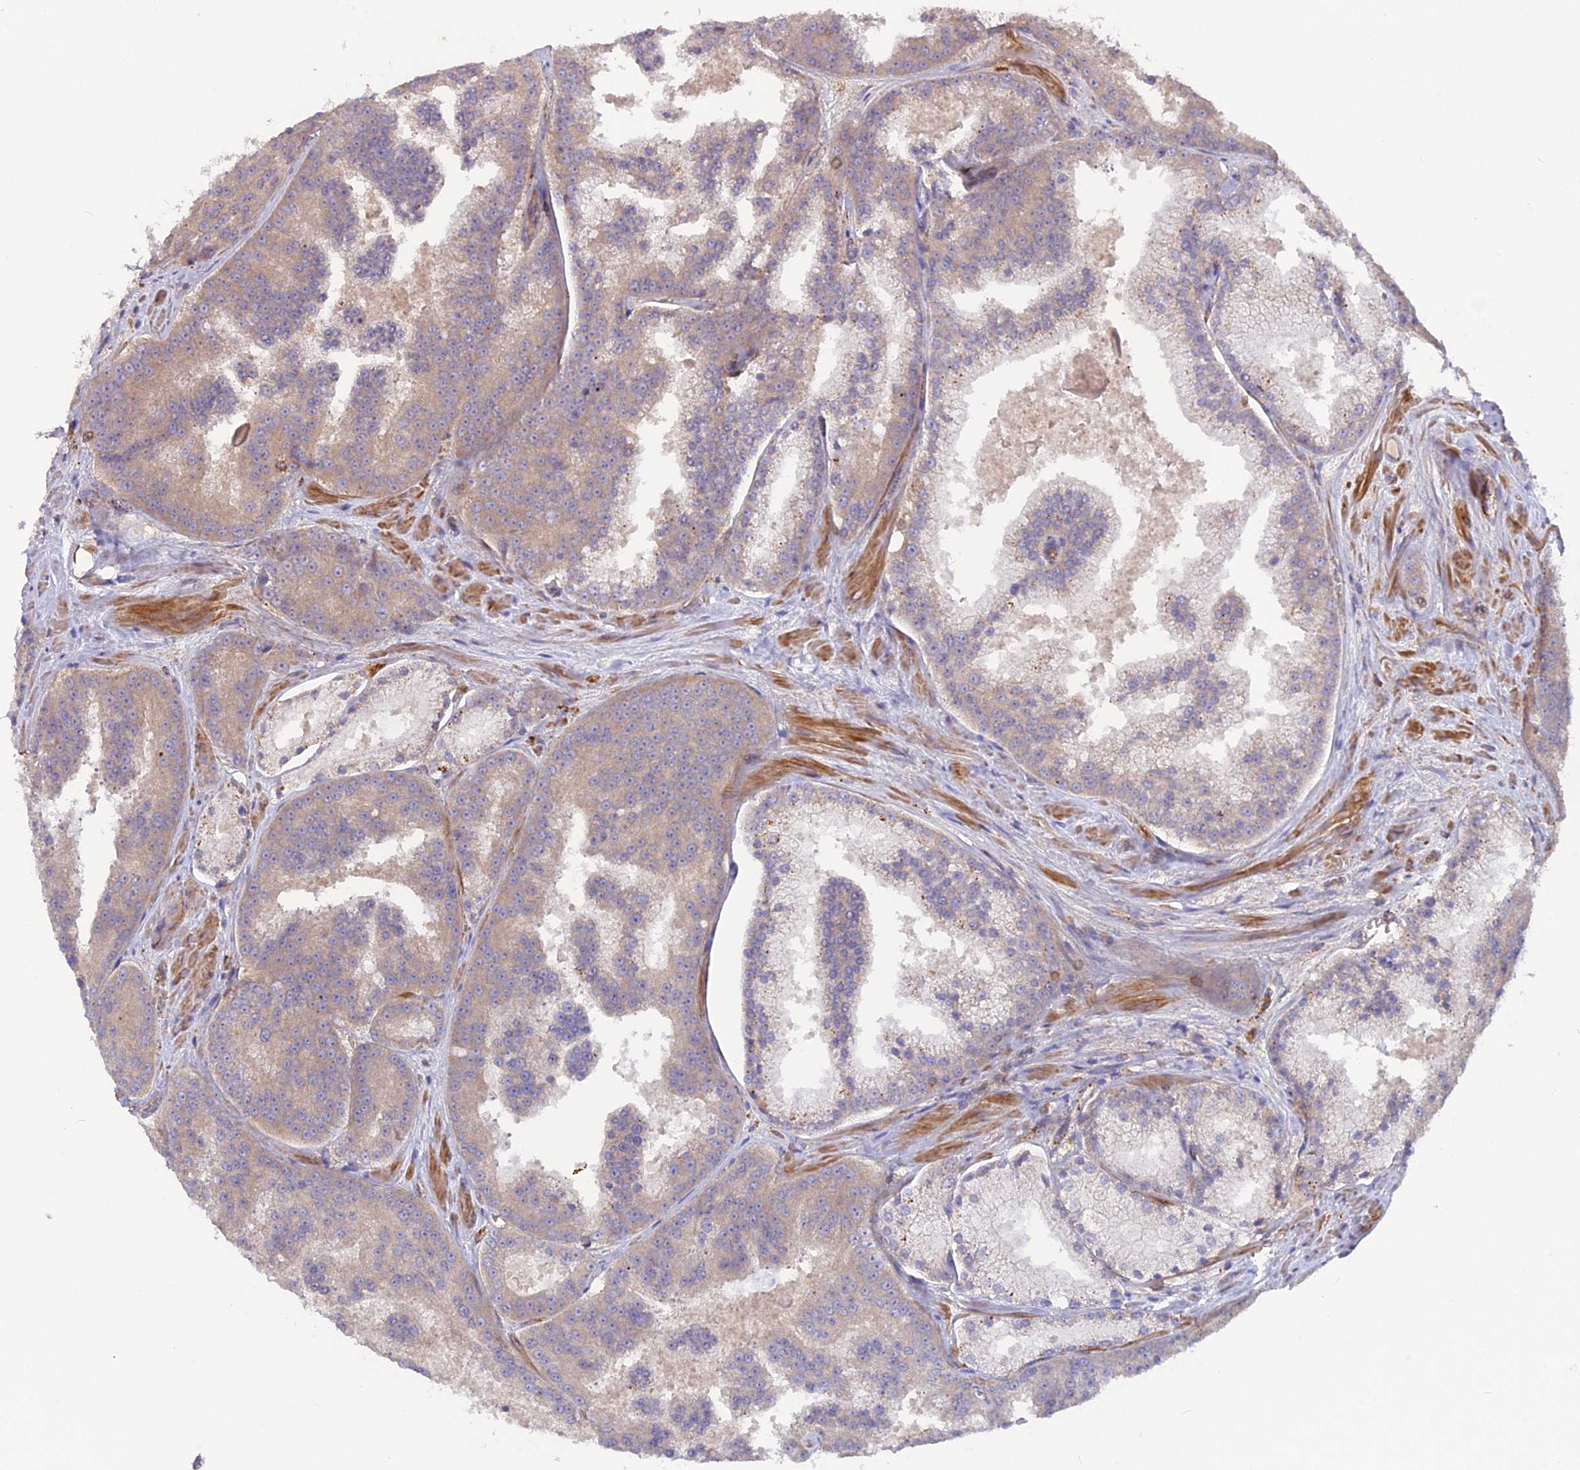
{"staining": {"intensity": "weak", "quantity": ">75%", "location": "cytoplasmic/membranous"}, "tissue": "prostate cancer", "cell_type": "Tumor cells", "image_type": "cancer", "snomed": [{"axis": "morphology", "description": "Adenocarcinoma, High grade"}, {"axis": "topography", "description": "Prostate"}], "caption": "A low amount of weak cytoplasmic/membranous expression is present in approximately >75% of tumor cells in adenocarcinoma (high-grade) (prostate) tissue.", "gene": "CPNE7", "patient": {"sex": "male", "age": 61}}